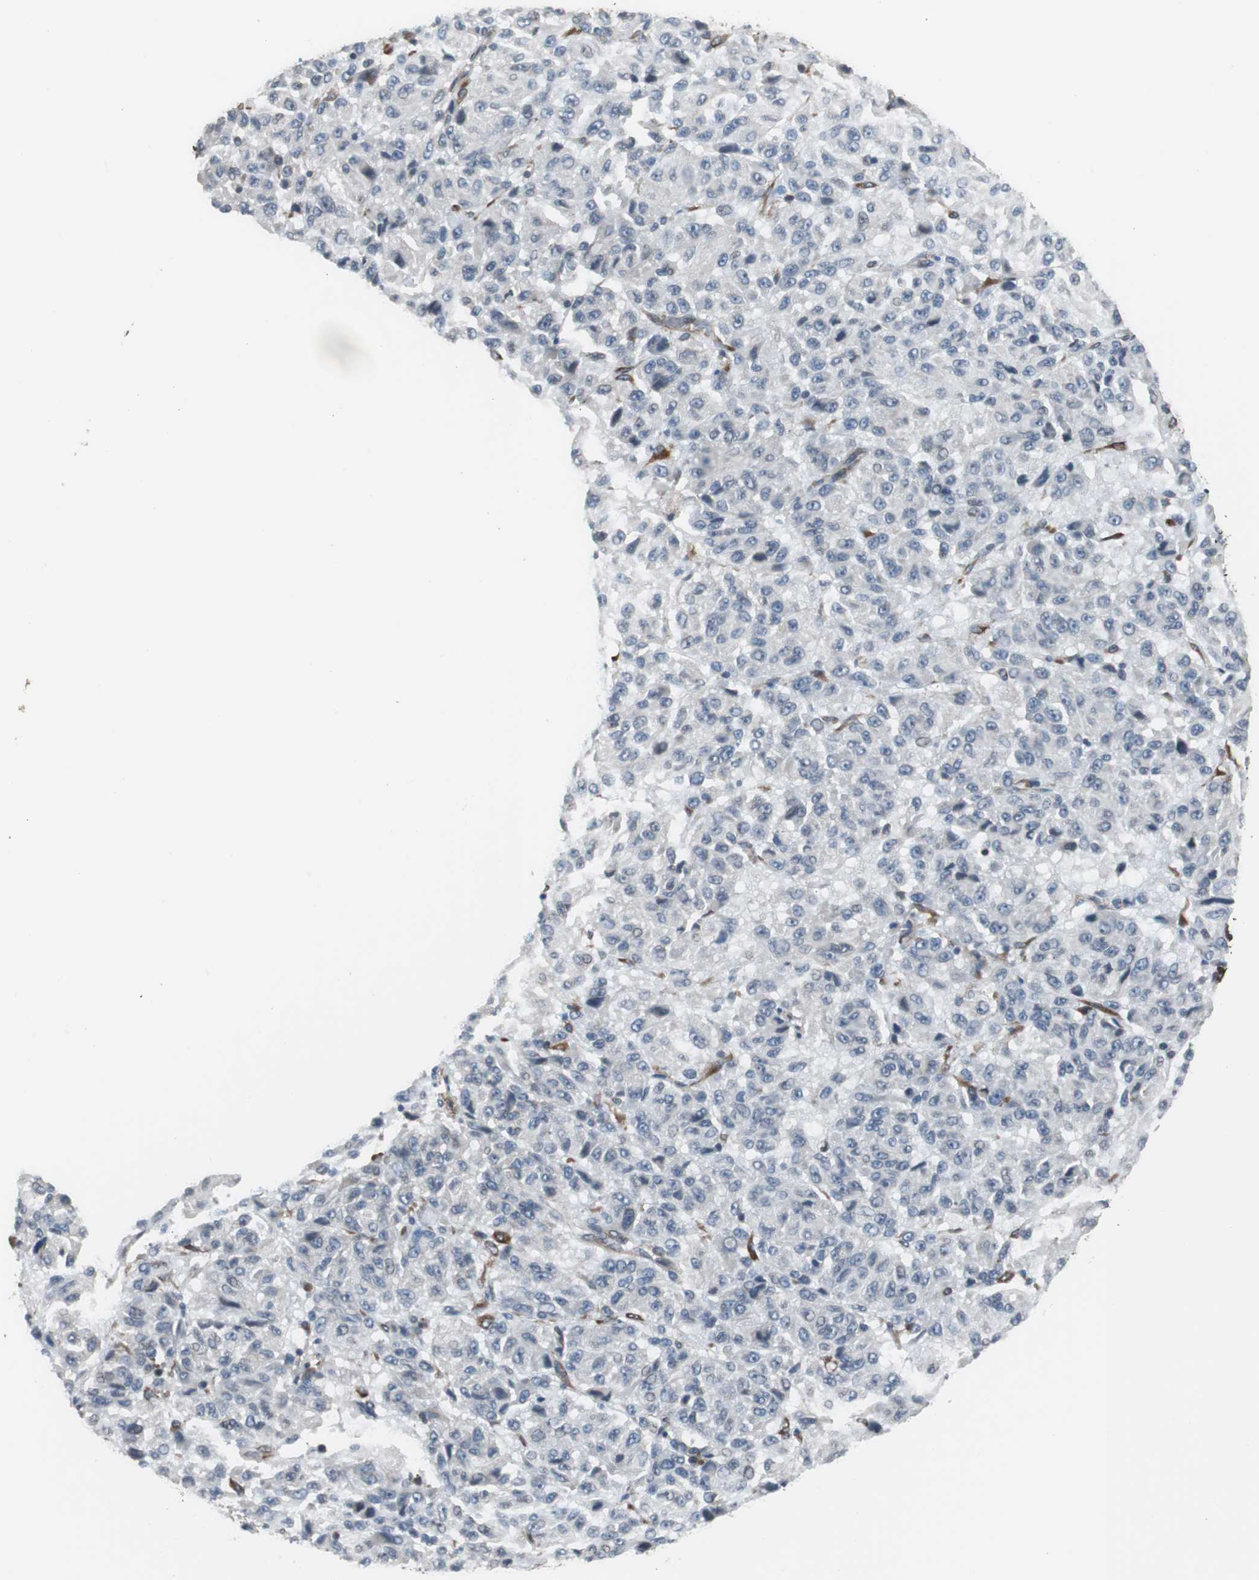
{"staining": {"intensity": "negative", "quantity": "none", "location": "none"}, "tissue": "melanoma", "cell_type": "Tumor cells", "image_type": "cancer", "snomed": [{"axis": "morphology", "description": "Malignant melanoma, Metastatic site"}, {"axis": "topography", "description": "Lung"}], "caption": "Tumor cells are negative for brown protein staining in malignant melanoma (metastatic site).", "gene": "KIF3B", "patient": {"sex": "male", "age": 64}}